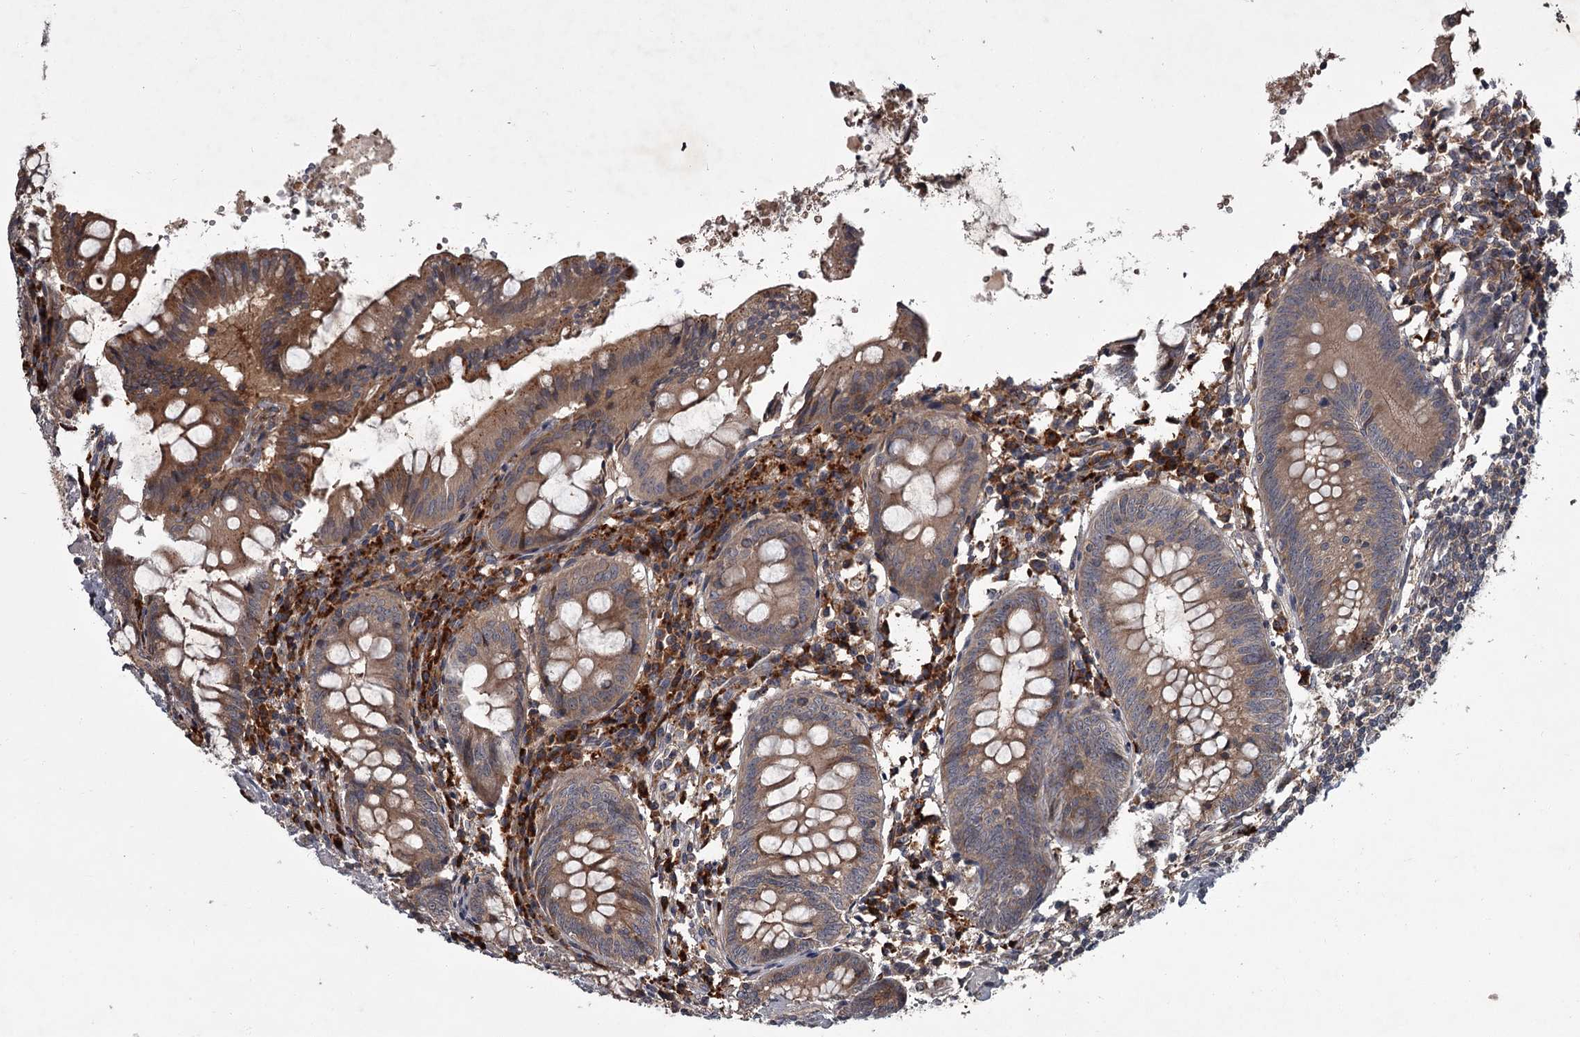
{"staining": {"intensity": "moderate", "quantity": ">75%", "location": "cytoplasmic/membranous"}, "tissue": "appendix", "cell_type": "Glandular cells", "image_type": "normal", "snomed": [{"axis": "morphology", "description": "Normal tissue, NOS"}, {"axis": "topography", "description": "Appendix"}], "caption": "Immunohistochemical staining of benign human appendix reveals medium levels of moderate cytoplasmic/membranous positivity in approximately >75% of glandular cells. The staining is performed using DAB brown chromogen to label protein expression. The nuclei are counter-stained blue using hematoxylin.", "gene": "UNC93B1", "patient": {"sex": "female", "age": 54}}